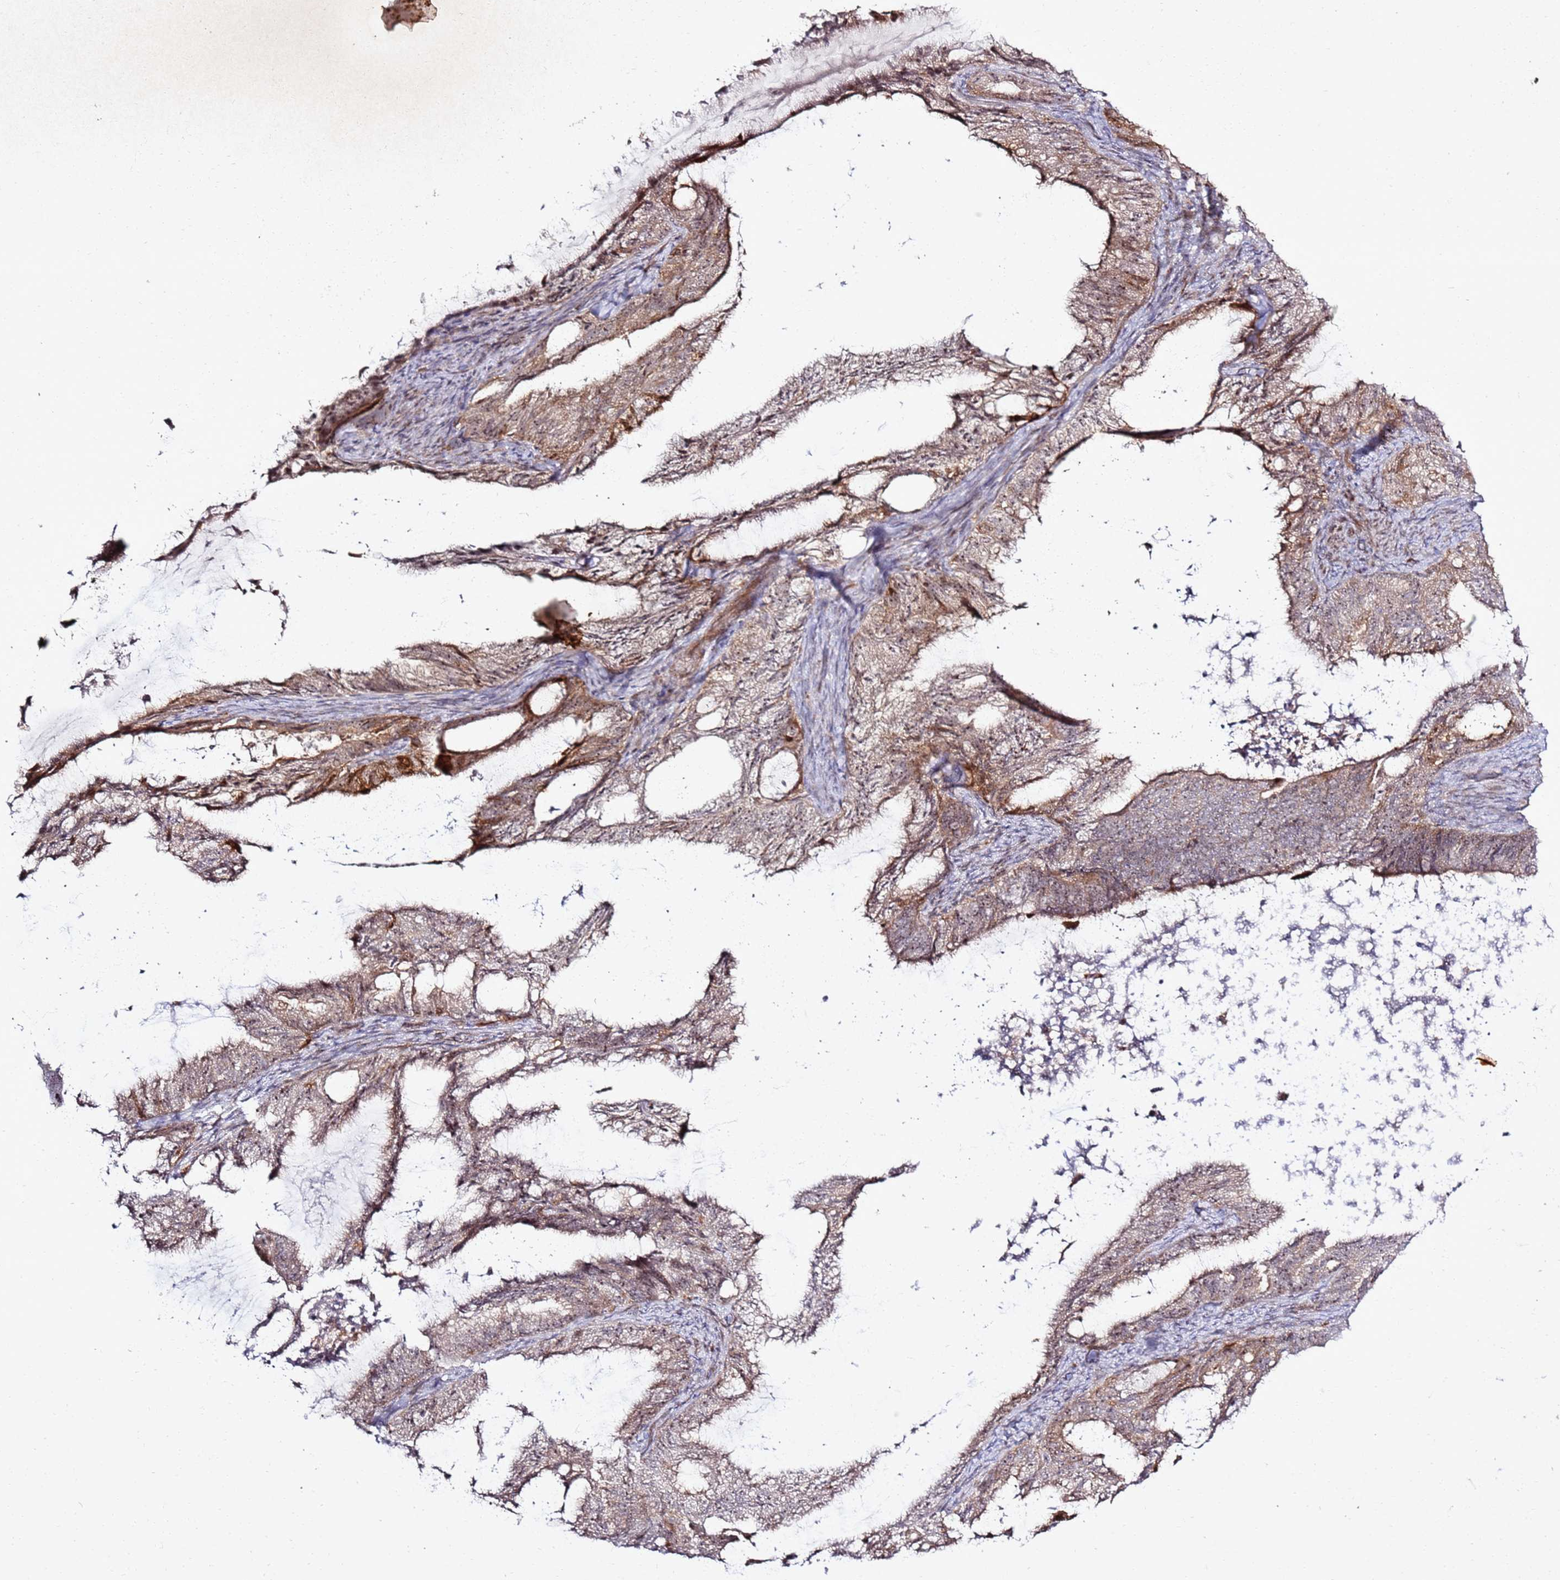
{"staining": {"intensity": "moderate", "quantity": "<25%", "location": "cytoplasmic/membranous,nuclear"}, "tissue": "endometrial cancer", "cell_type": "Tumor cells", "image_type": "cancer", "snomed": [{"axis": "morphology", "description": "Adenocarcinoma, NOS"}, {"axis": "topography", "description": "Endometrium"}], "caption": "Approximately <25% of tumor cells in endometrial cancer (adenocarcinoma) demonstrate moderate cytoplasmic/membranous and nuclear protein staining as visualized by brown immunohistochemical staining.", "gene": "CNPY1", "patient": {"sex": "female", "age": 86}}